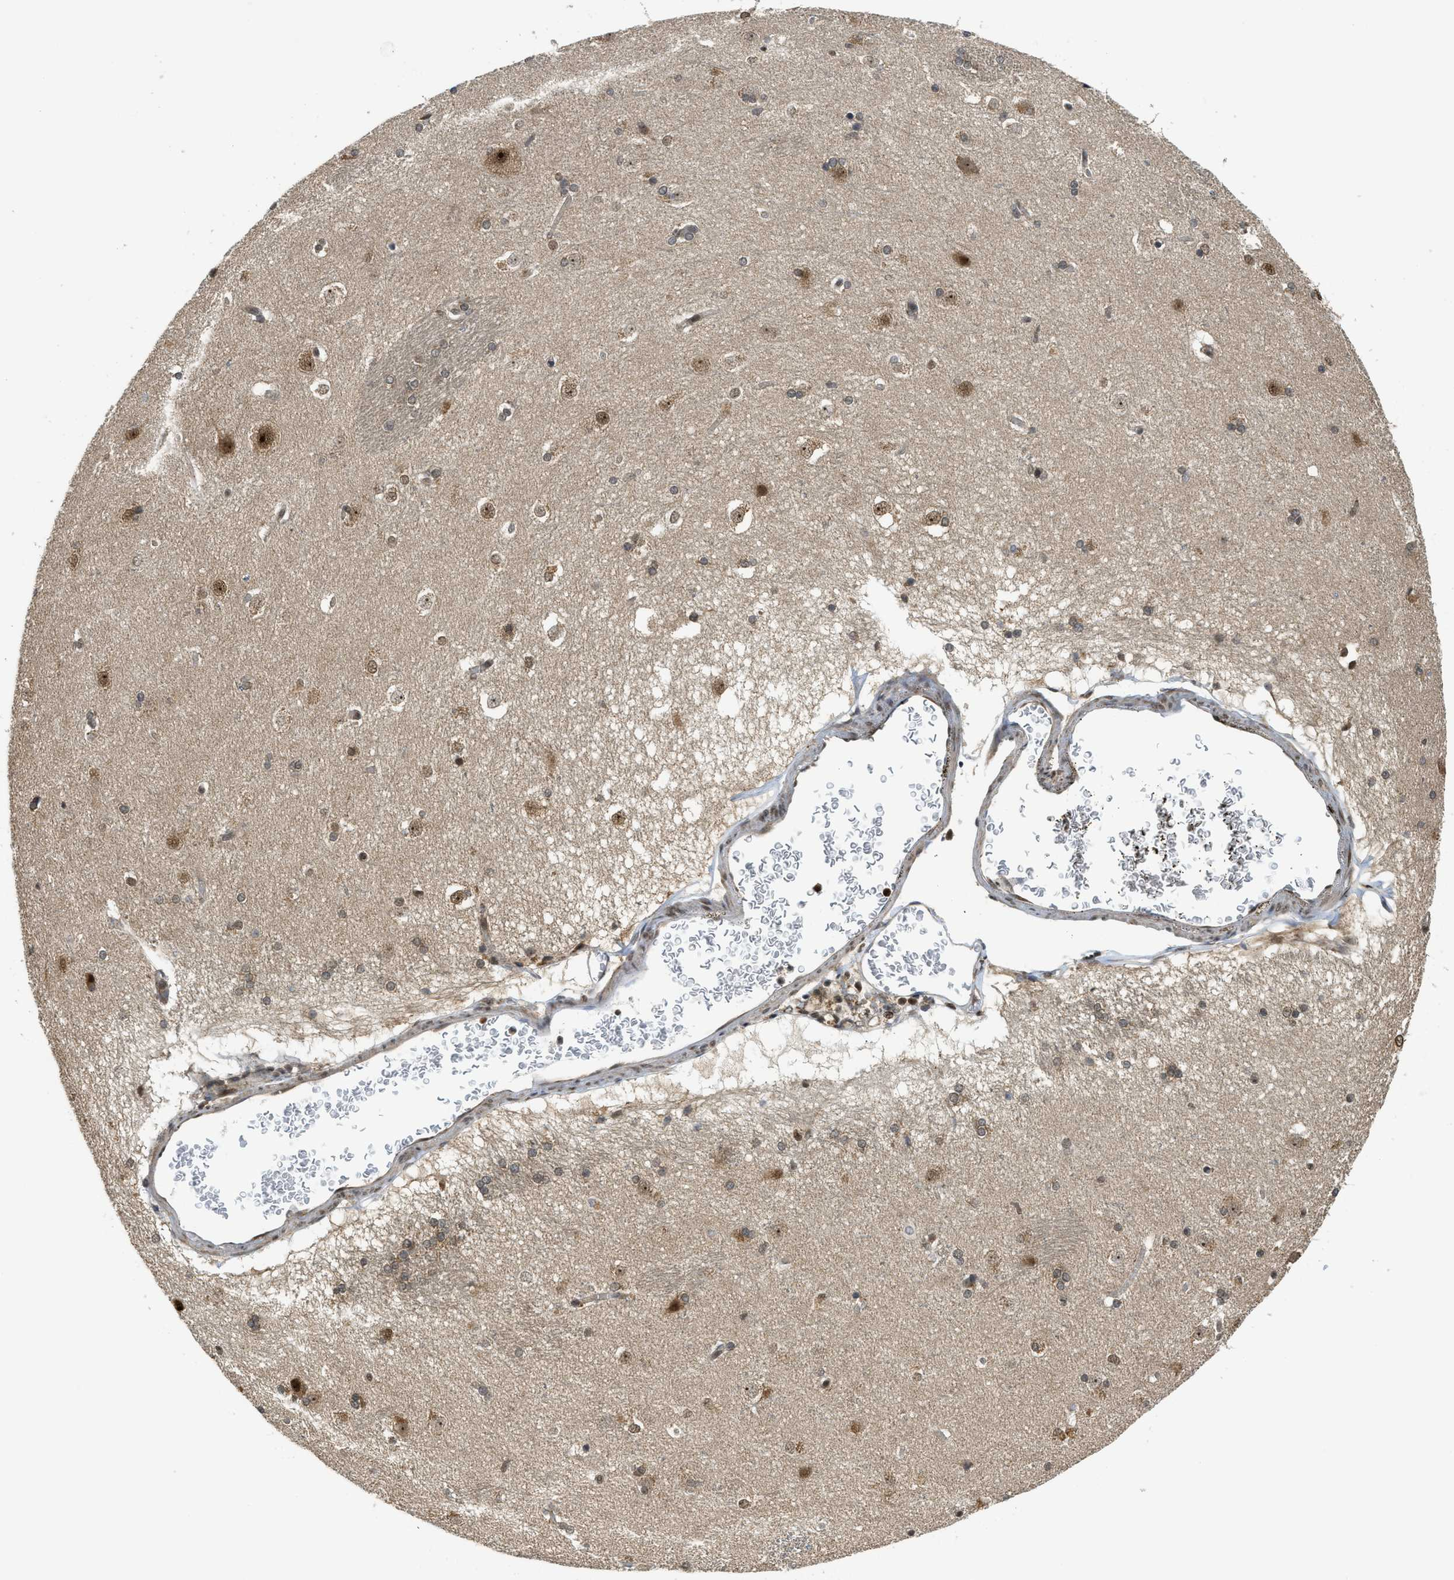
{"staining": {"intensity": "weak", "quantity": "25%-75%", "location": "nuclear"}, "tissue": "caudate", "cell_type": "Glial cells", "image_type": "normal", "snomed": [{"axis": "morphology", "description": "Normal tissue, NOS"}, {"axis": "topography", "description": "Lateral ventricle wall"}], "caption": "Protein expression analysis of benign caudate displays weak nuclear positivity in approximately 25%-75% of glial cells. (DAB (3,3'-diaminobenzidine) IHC with brightfield microscopy, high magnification).", "gene": "TACC1", "patient": {"sex": "female", "age": 19}}